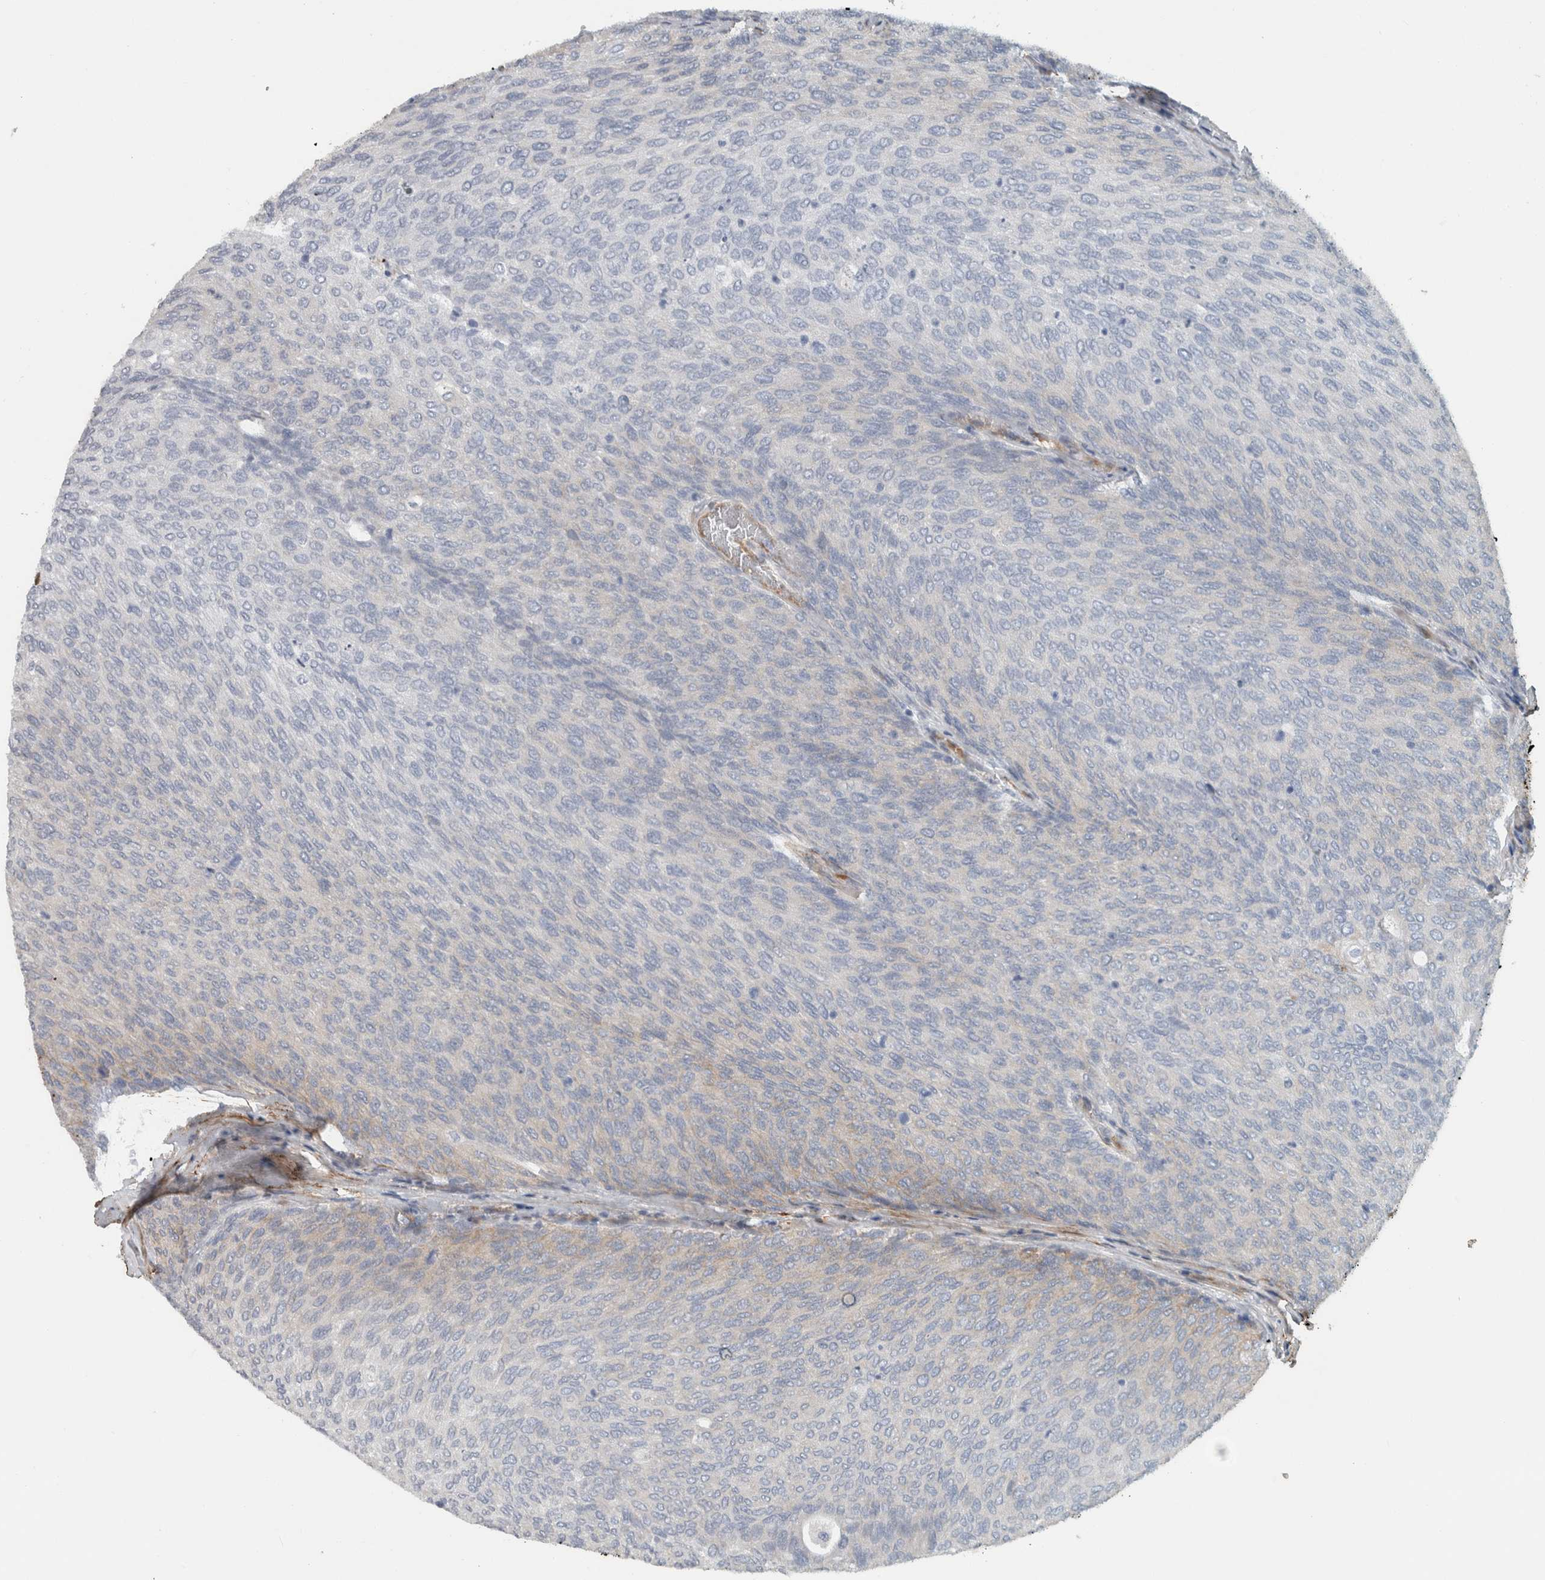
{"staining": {"intensity": "moderate", "quantity": "<25%", "location": "cytoplasmic/membranous"}, "tissue": "urothelial cancer", "cell_type": "Tumor cells", "image_type": "cancer", "snomed": [{"axis": "morphology", "description": "Urothelial carcinoma, Low grade"}, {"axis": "topography", "description": "Urinary bladder"}], "caption": "Brown immunohistochemical staining in human urothelial cancer exhibits moderate cytoplasmic/membranous positivity in about <25% of tumor cells.", "gene": "FN1", "patient": {"sex": "female", "age": 79}}